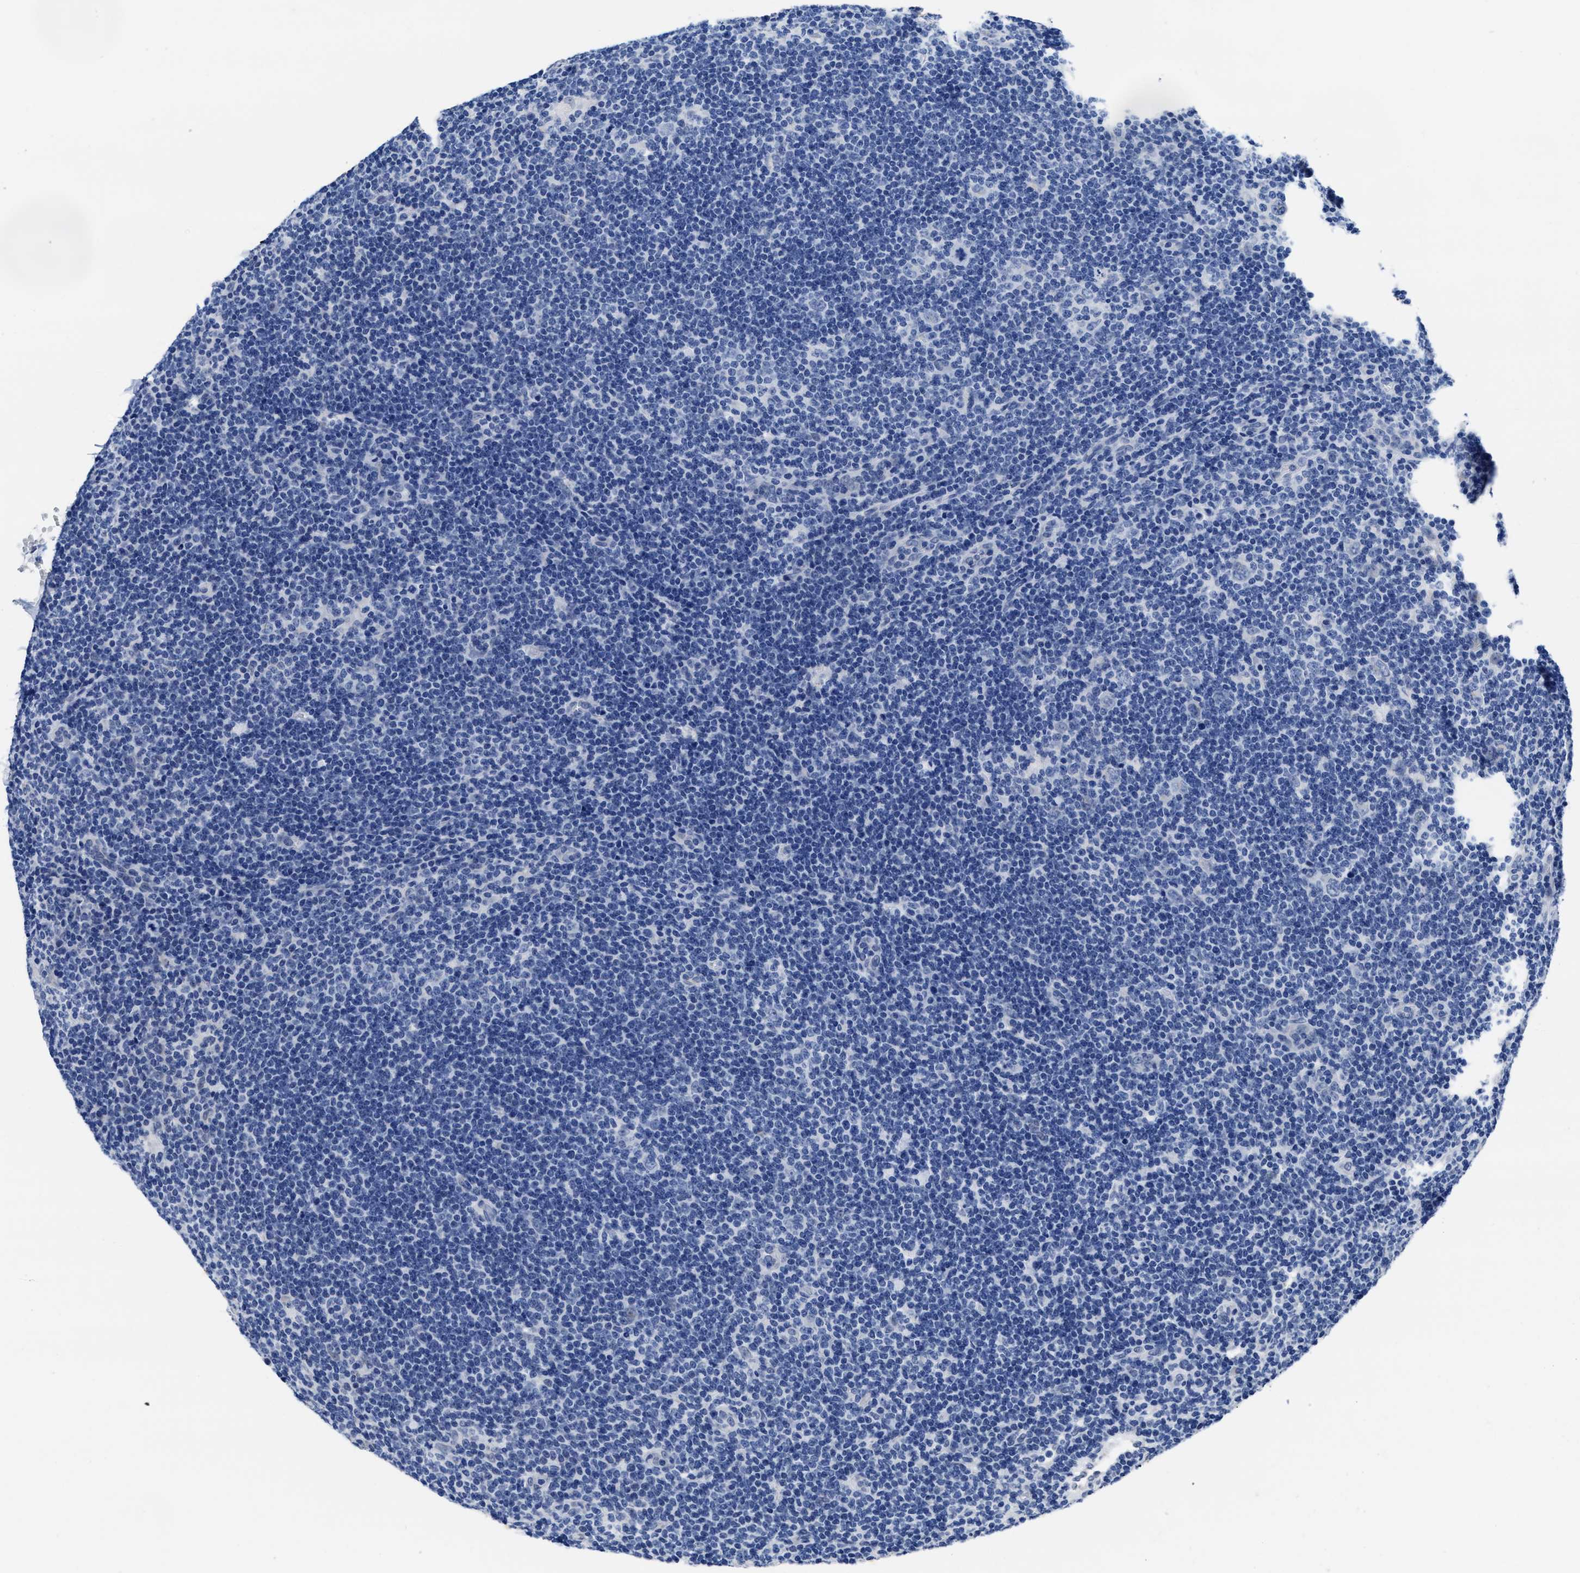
{"staining": {"intensity": "negative", "quantity": "none", "location": "none"}, "tissue": "lymphoma", "cell_type": "Tumor cells", "image_type": "cancer", "snomed": [{"axis": "morphology", "description": "Hodgkin's disease, NOS"}, {"axis": "topography", "description": "Lymph node"}], "caption": "High magnification brightfield microscopy of lymphoma stained with DAB (brown) and counterstained with hematoxylin (blue): tumor cells show no significant expression.", "gene": "HOOK1", "patient": {"sex": "female", "age": 57}}